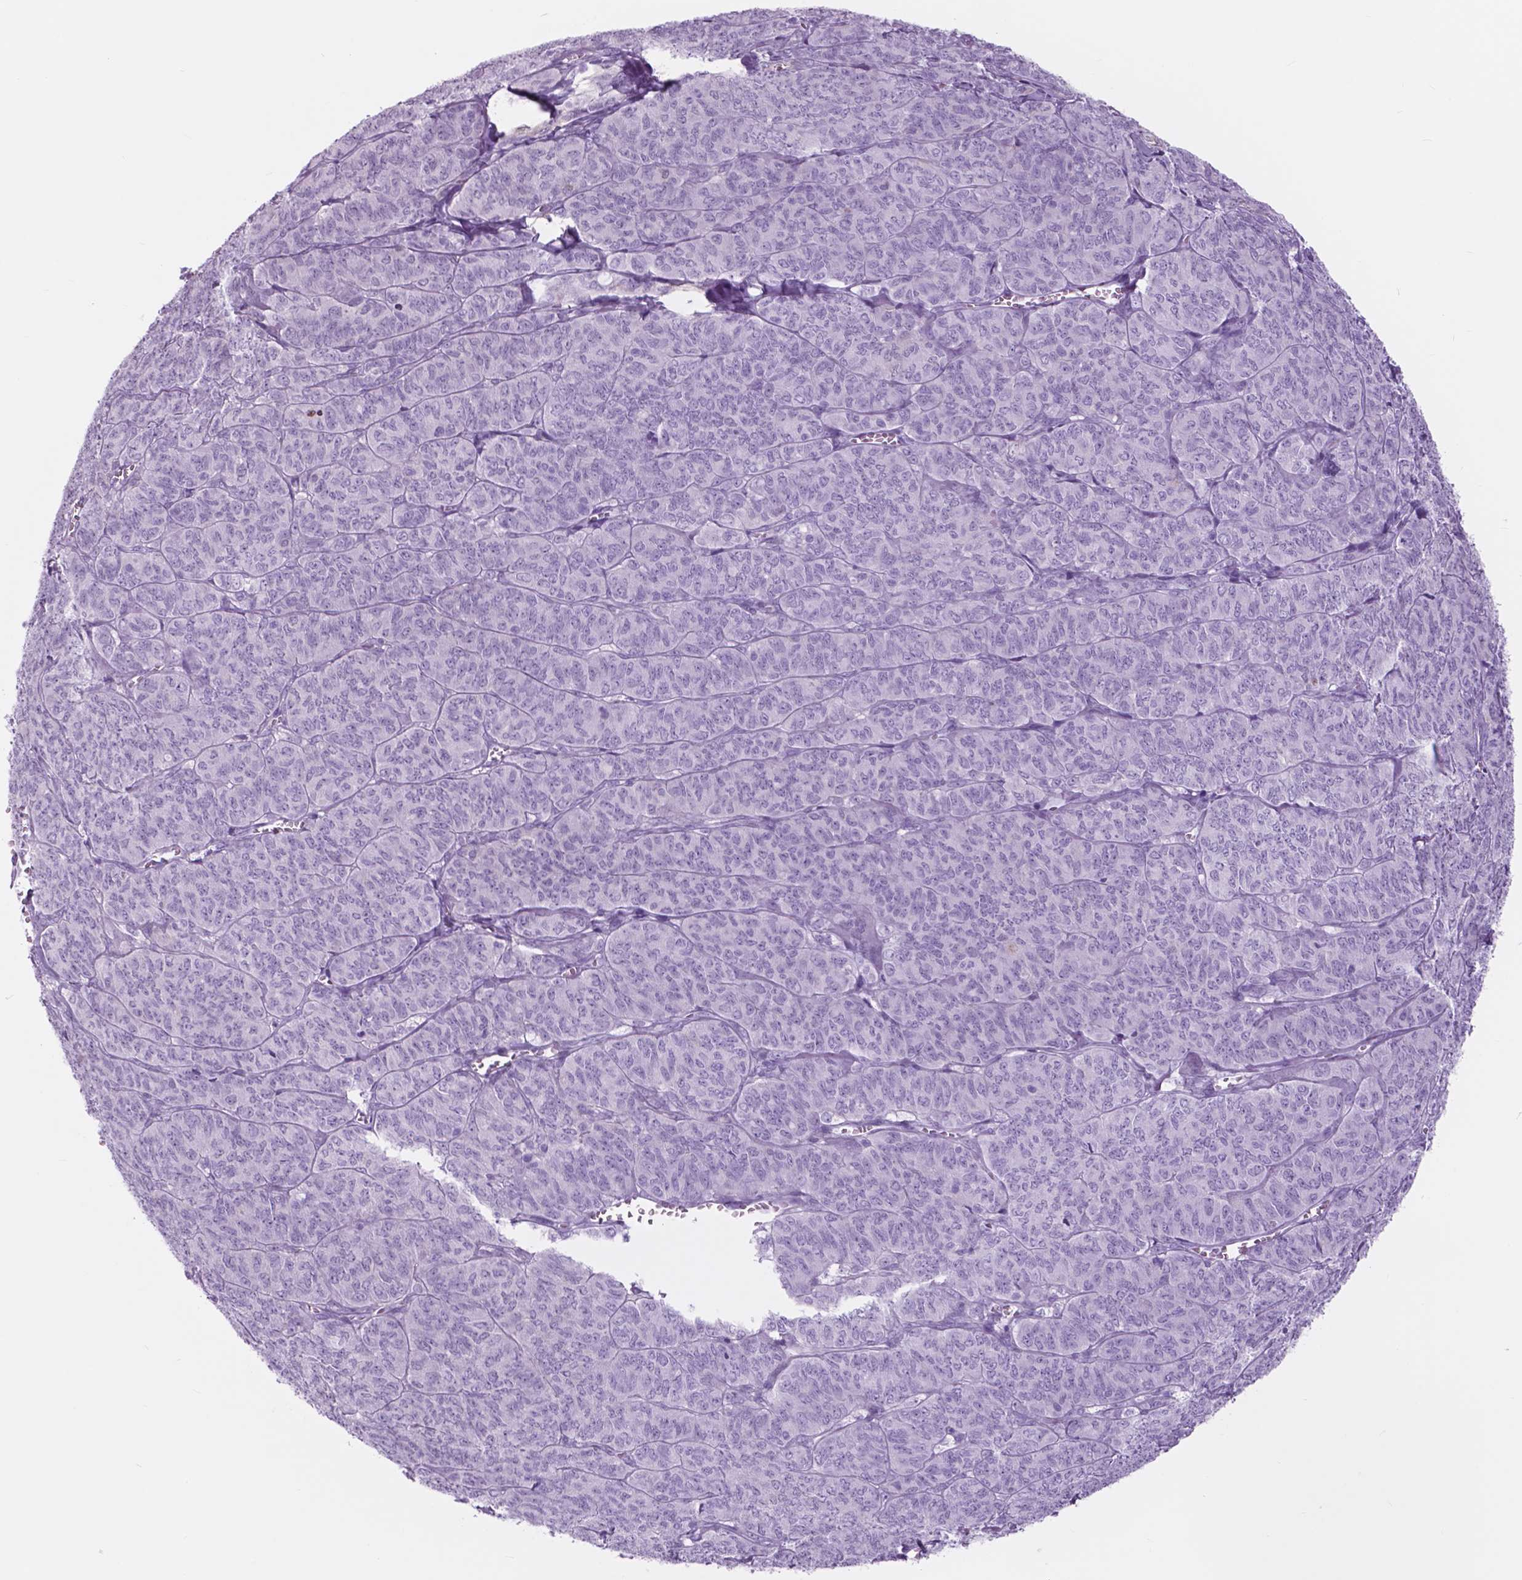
{"staining": {"intensity": "negative", "quantity": "none", "location": "none"}, "tissue": "ovarian cancer", "cell_type": "Tumor cells", "image_type": "cancer", "snomed": [{"axis": "morphology", "description": "Carcinoma, endometroid"}, {"axis": "topography", "description": "Ovary"}], "caption": "Immunohistochemical staining of human ovarian cancer (endometroid carcinoma) displays no significant expression in tumor cells. (Immunohistochemistry (ihc), brightfield microscopy, high magnification).", "gene": "FXYD2", "patient": {"sex": "female", "age": 80}}